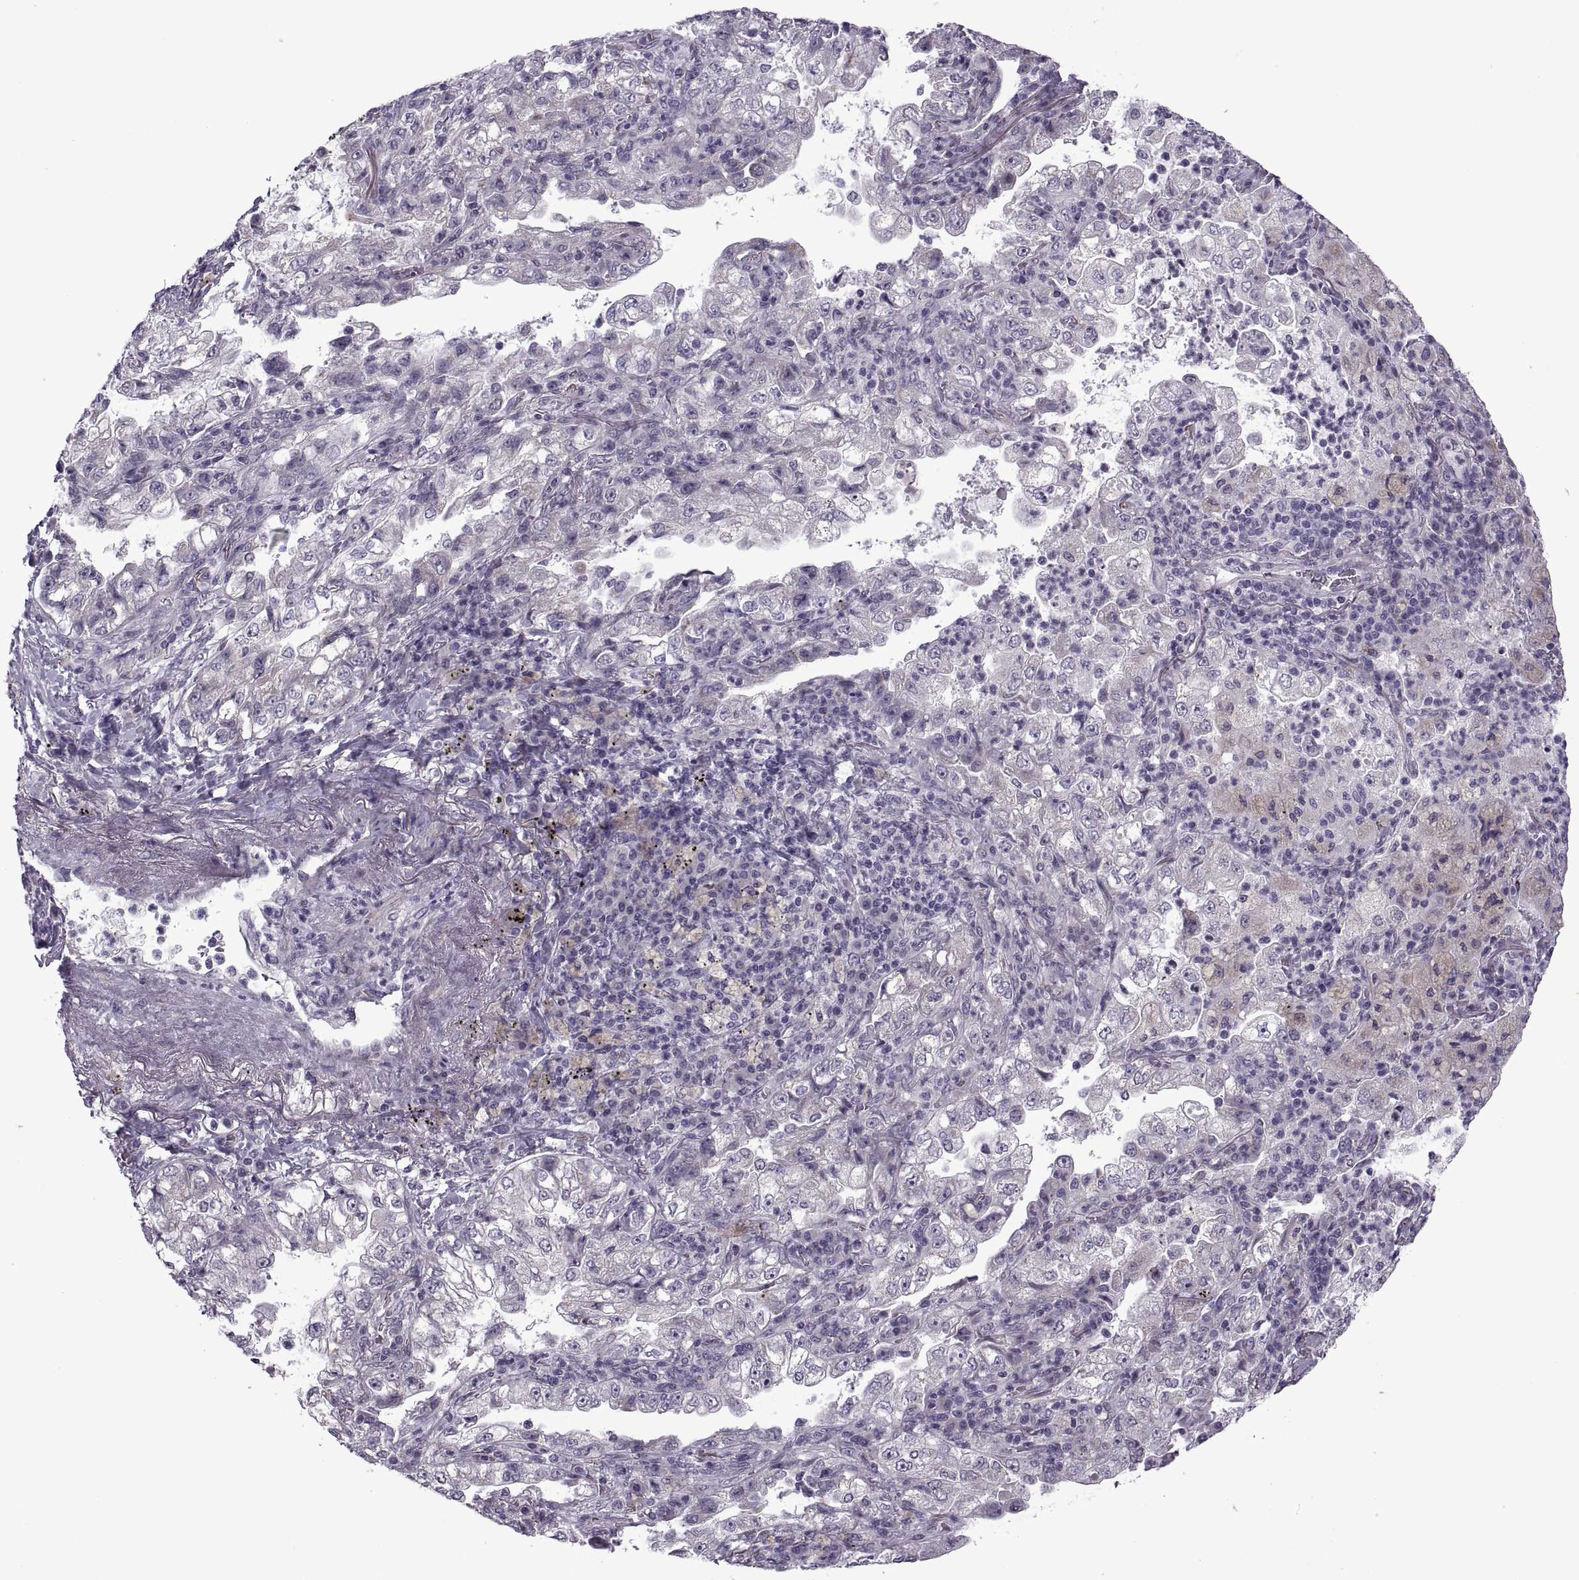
{"staining": {"intensity": "negative", "quantity": "none", "location": "none"}, "tissue": "lung cancer", "cell_type": "Tumor cells", "image_type": "cancer", "snomed": [{"axis": "morphology", "description": "Adenocarcinoma, NOS"}, {"axis": "topography", "description": "Lung"}], "caption": "Lung cancer stained for a protein using immunohistochemistry shows no staining tumor cells.", "gene": "RIPK4", "patient": {"sex": "female", "age": 73}}